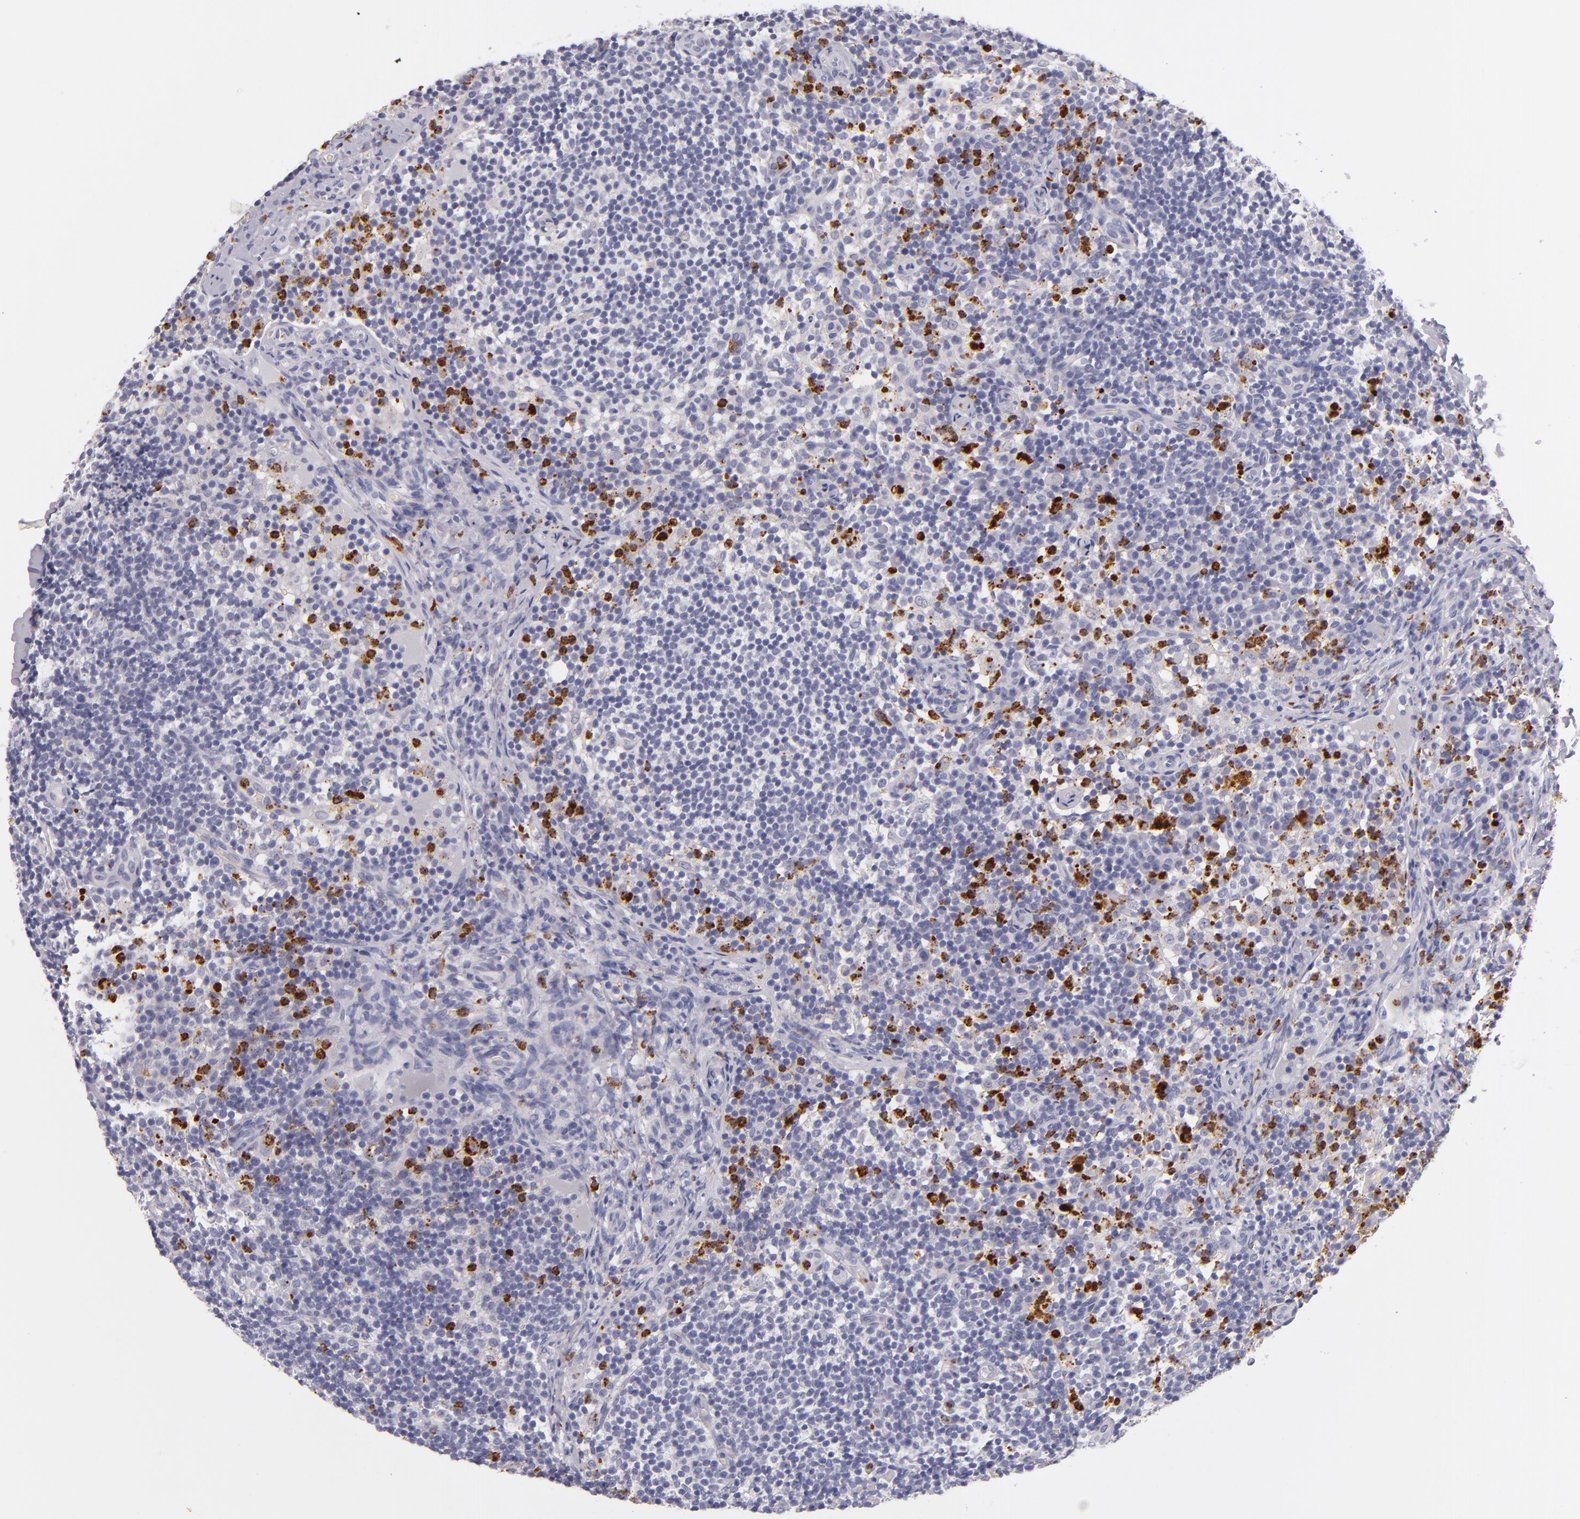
{"staining": {"intensity": "moderate", "quantity": "<25%", "location": "cytoplasmic/membranous"}, "tissue": "lymph node", "cell_type": "Germinal center cells", "image_type": "normal", "snomed": [{"axis": "morphology", "description": "Normal tissue, NOS"}, {"axis": "morphology", "description": "Inflammation, NOS"}, {"axis": "topography", "description": "Lymph node"}], "caption": "Lymph node stained for a protein (brown) displays moderate cytoplasmic/membranous positive positivity in about <25% of germinal center cells.", "gene": "CDH3", "patient": {"sex": "male", "age": 46}}